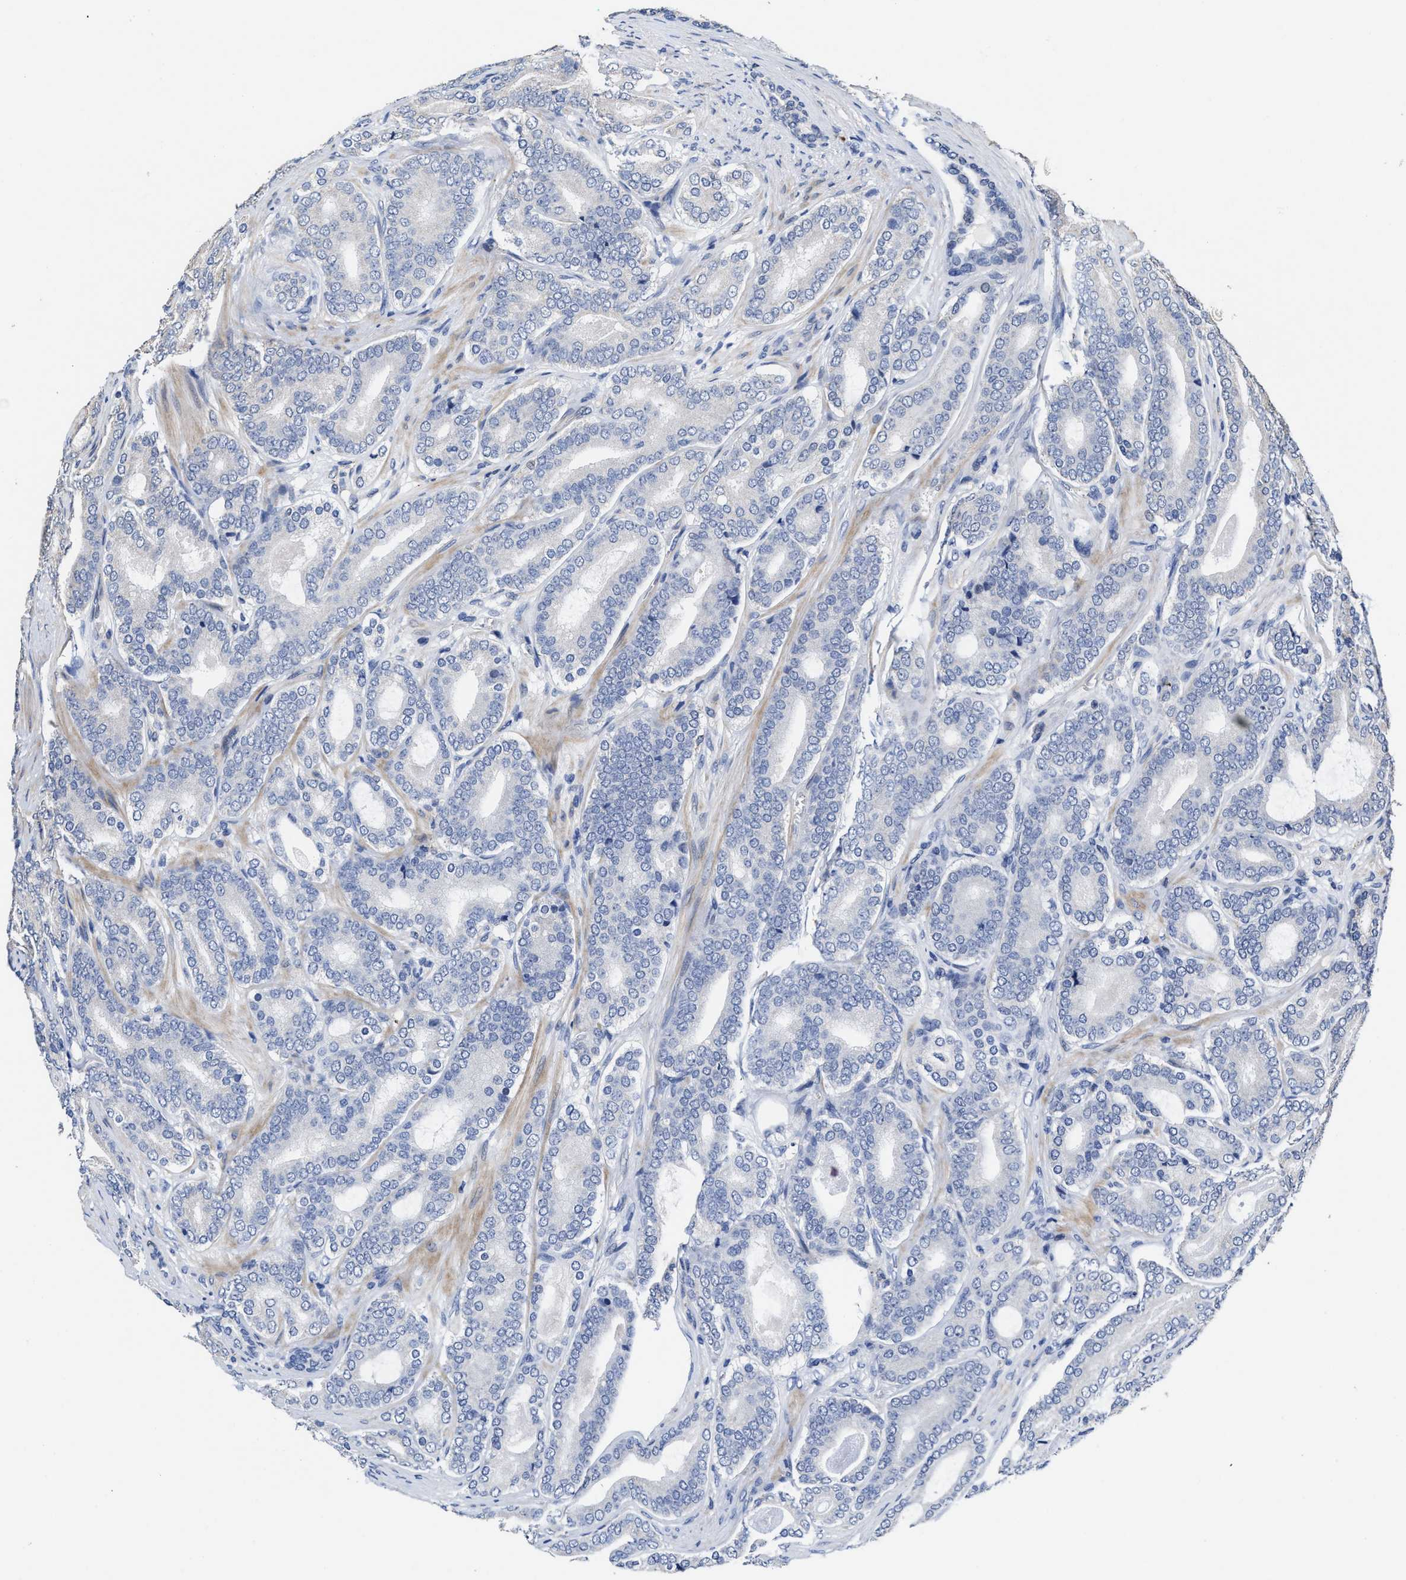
{"staining": {"intensity": "negative", "quantity": "none", "location": "none"}, "tissue": "prostate cancer", "cell_type": "Tumor cells", "image_type": "cancer", "snomed": [{"axis": "morphology", "description": "Adenocarcinoma, High grade"}, {"axis": "topography", "description": "Prostate"}], "caption": "An image of human adenocarcinoma (high-grade) (prostate) is negative for staining in tumor cells.", "gene": "ZFAT", "patient": {"sex": "male", "age": 60}}